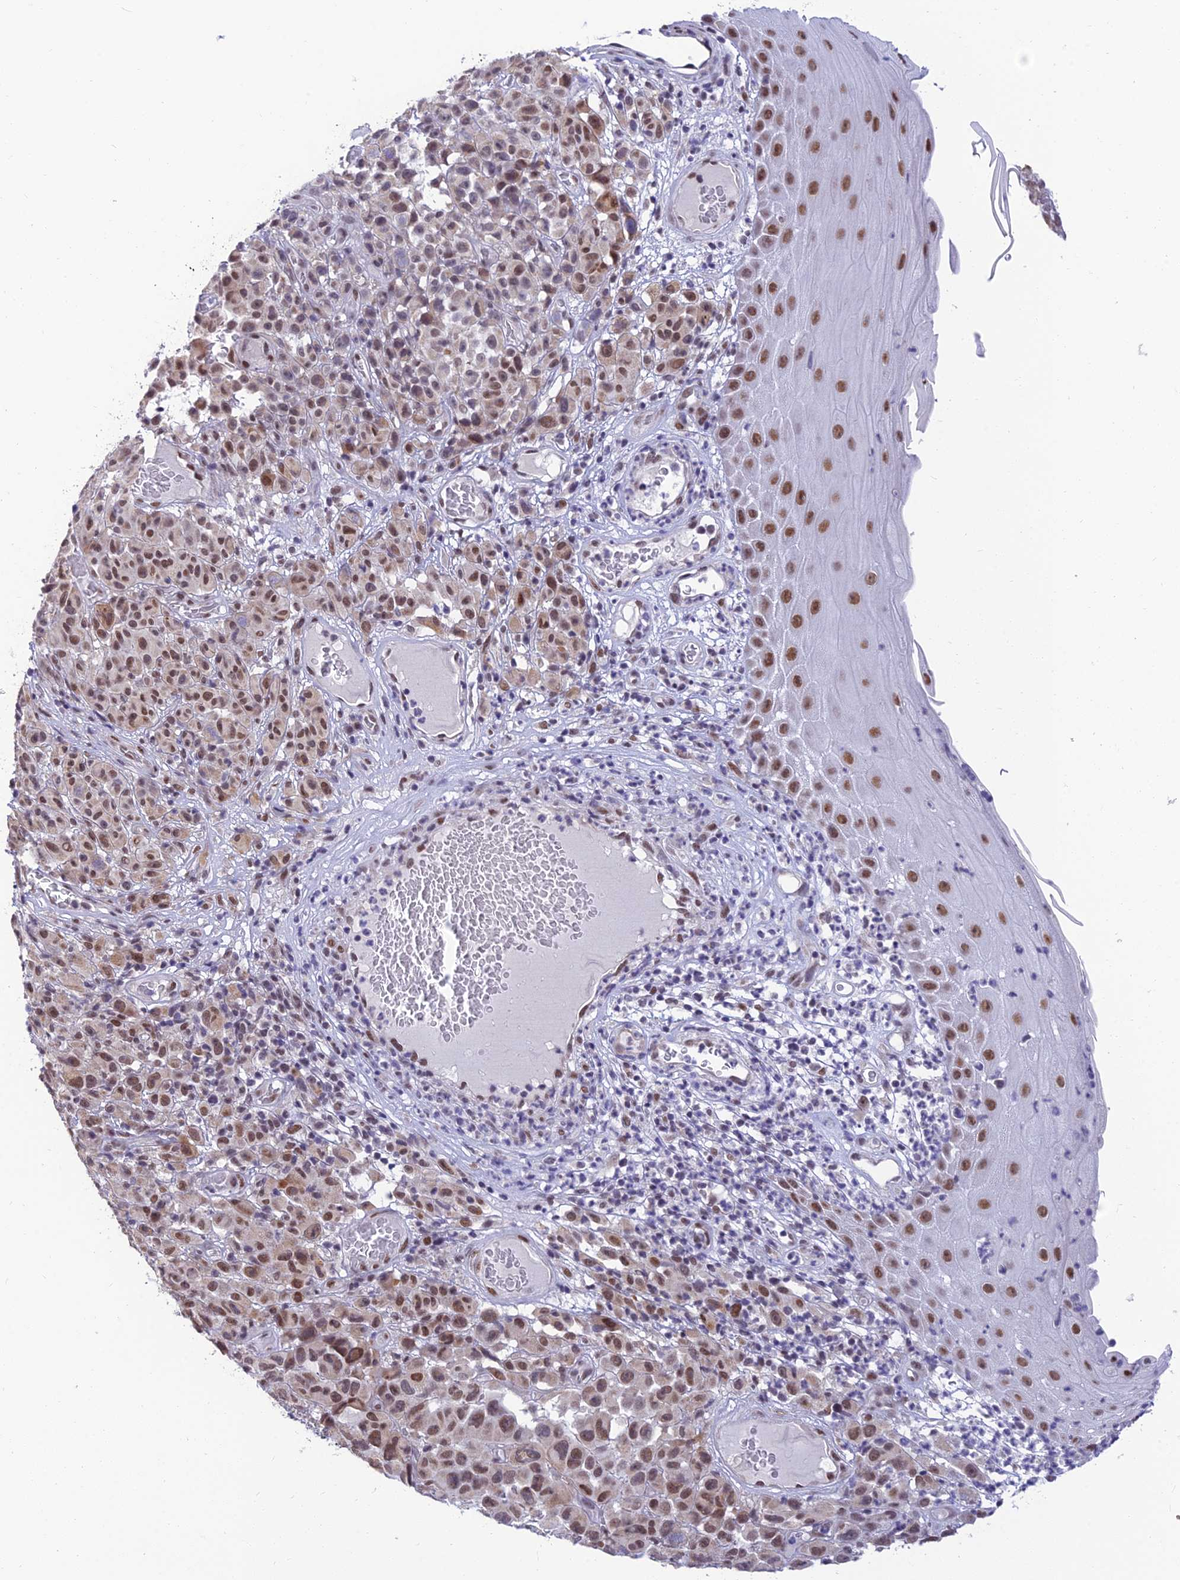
{"staining": {"intensity": "moderate", "quantity": ">75%", "location": "nuclear"}, "tissue": "melanoma", "cell_type": "Tumor cells", "image_type": "cancer", "snomed": [{"axis": "morphology", "description": "Malignant melanoma, NOS"}, {"axis": "topography", "description": "Skin"}], "caption": "An immunohistochemistry image of tumor tissue is shown. Protein staining in brown highlights moderate nuclear positivity in malignant melanoma within tumor cells. (DAB (3,3'-diaminobenzidine) IHC, brown staining for protein, blue staining for nuclei).", "gene": "C2orf49", "patient": {"sex": "female", "age": 82}}